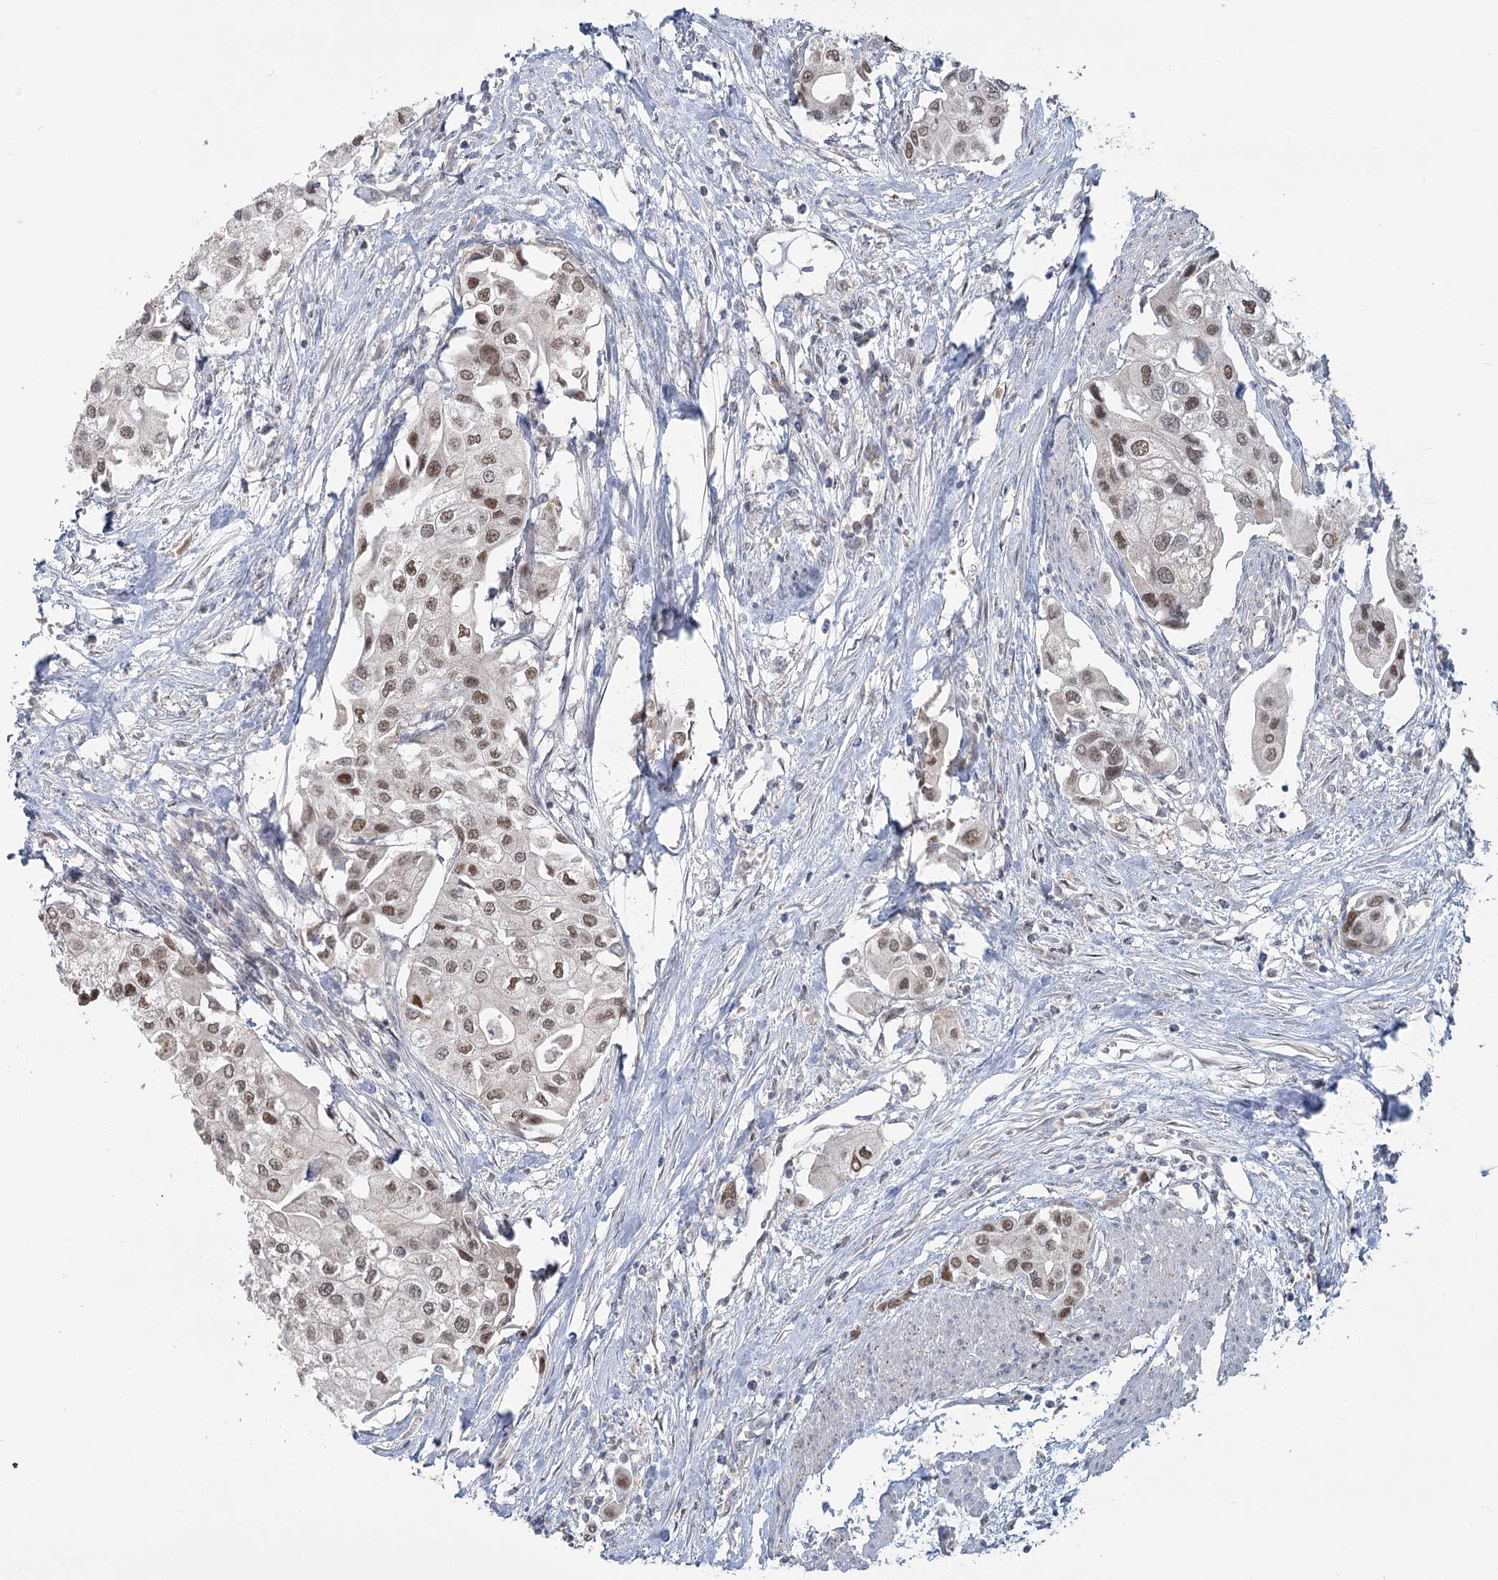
{"staining": {"intensity": "moderate", "quantity": ">75%", "location": "nuclear"}, "tissue": "urothelial cancer", "cell_type": "Tumor cells", "image_type": "cancer", "snomed": [{"axis": "morphology", "description": "Urothelial carcinoma, High grade"}, {"axis": "topography", "description": "Urinary bladder"}], "caption": "Immunohistochemical staining of urothelial cancer exhibits medium levels of moderate nuclear protein positivity in about >75% of tumor cells.", "gene": "MTG1", "patient": {"sex": "male", "age": 64}}